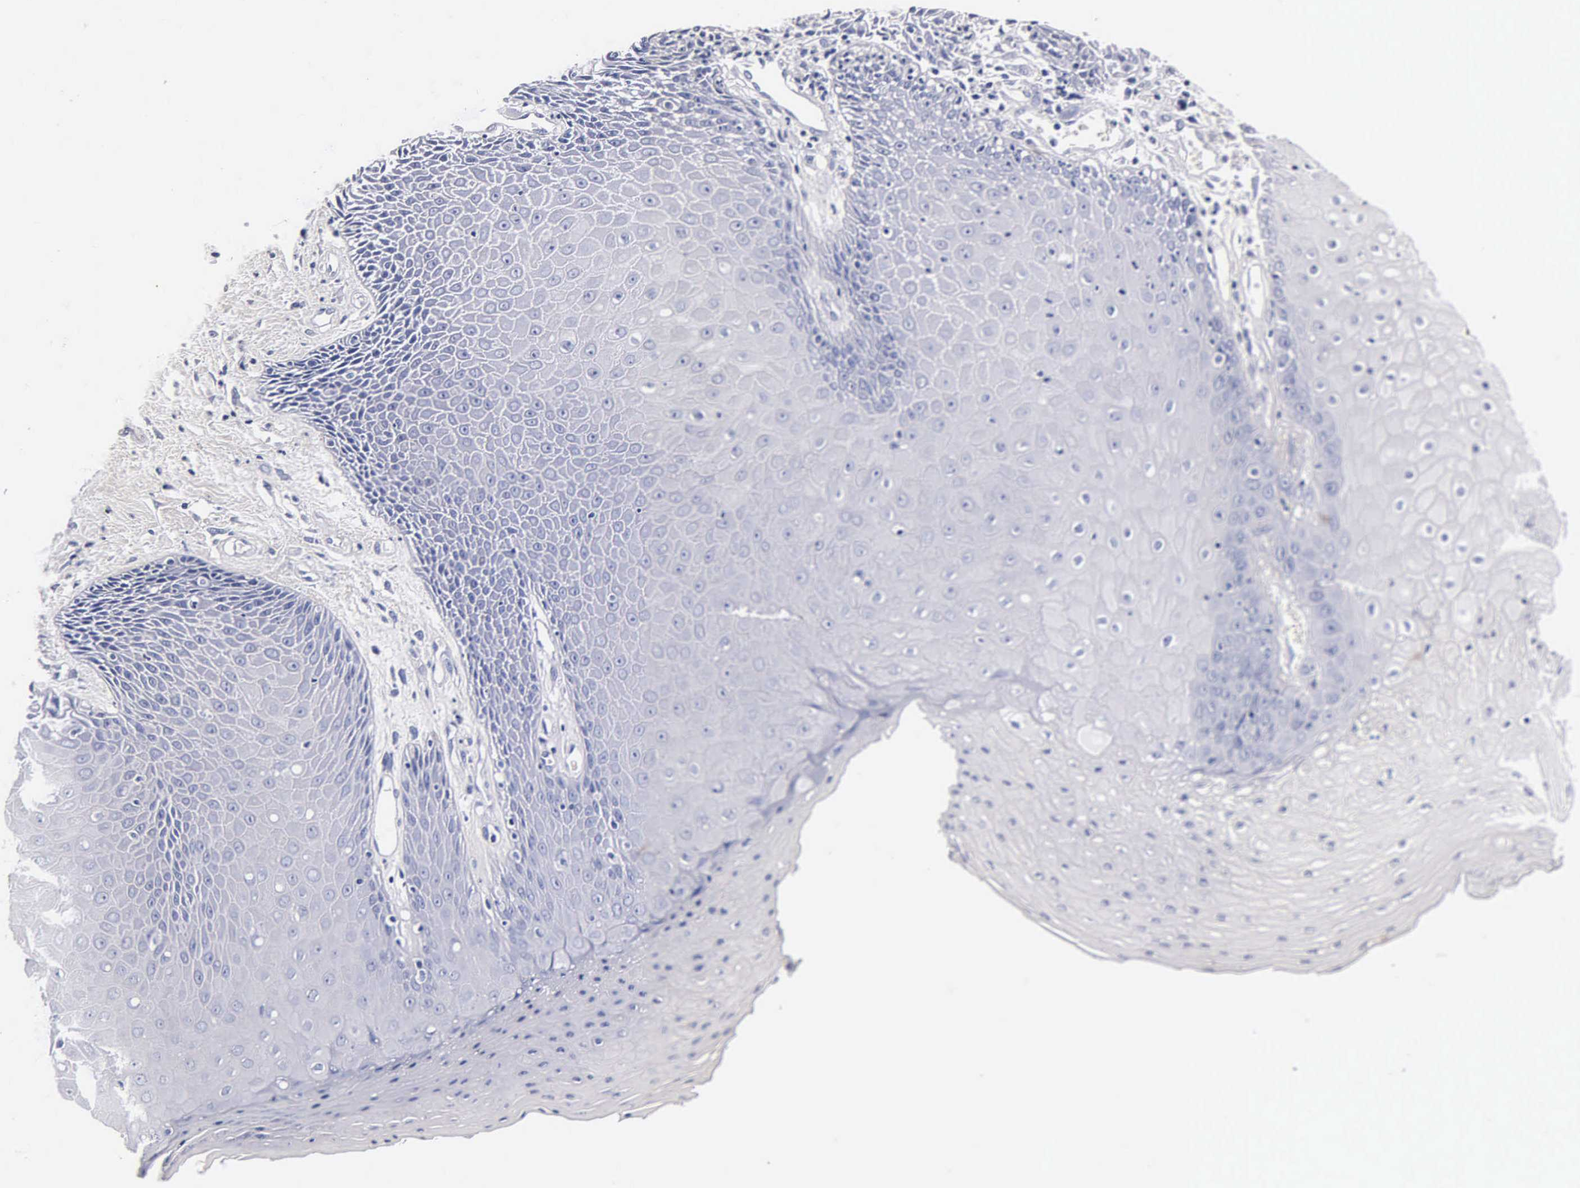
{"staining": {"intensity": "negative", "quantity": "none", "location": "none"}, "tissue": "skin", "cell_type": "Epidermal cells", "image_type": "normal", "snomed": [{"axis": "morphology", "description": "Normal tissue, NOS"}, {"axis": "topography", "description": "Skin"}, {"axis": "topography", "description": "Anal"}], "caption": "This is an IHC image of normal skin. There is no positivity in epidermal cells.", "gene": "MB", "patient": {"sex": "male", "age": 61}}